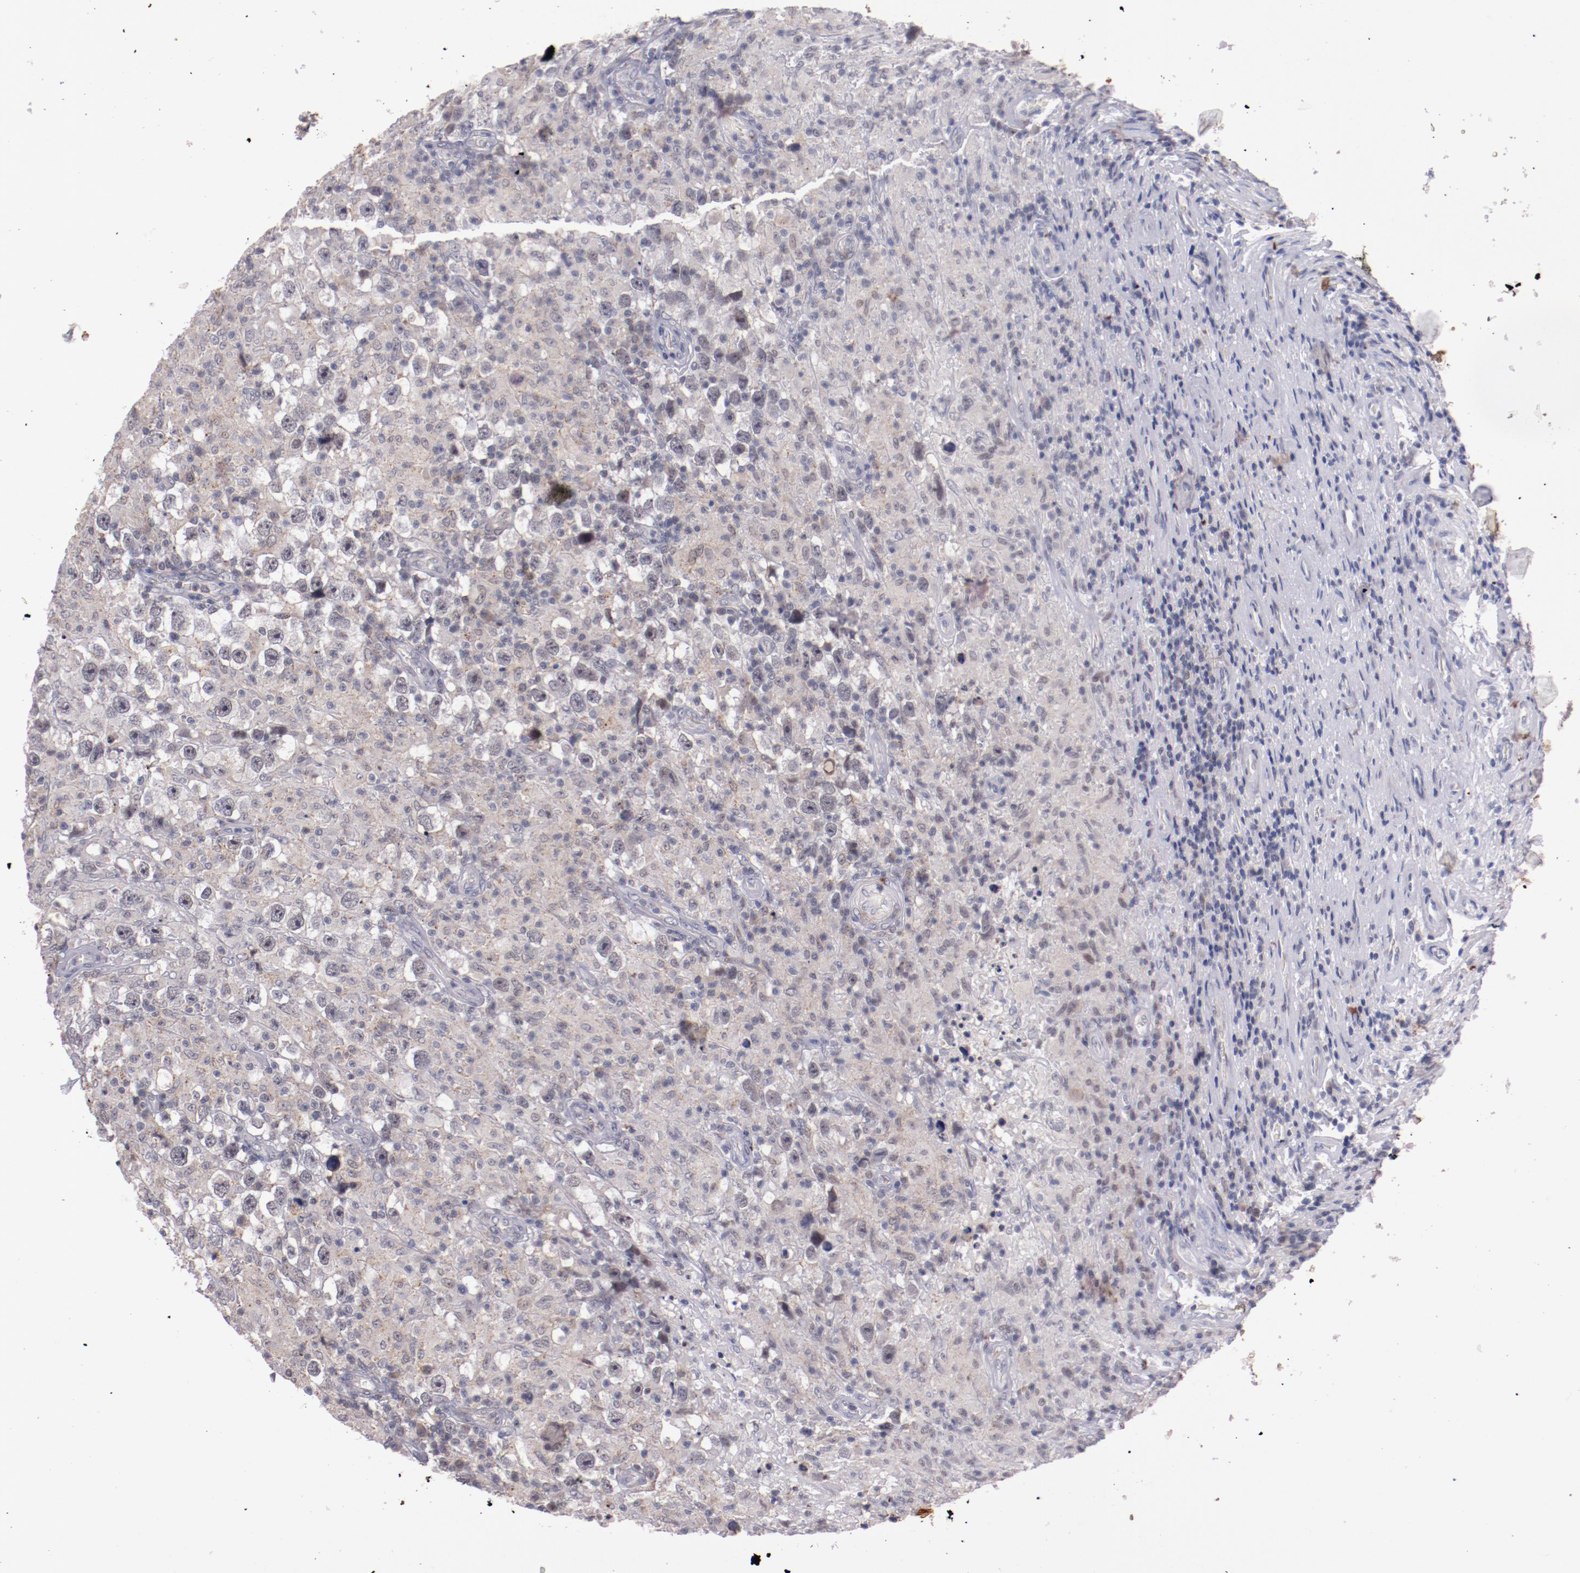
{"staining": {"intensity": "negative", "quantity": "none", "location": "none"}, "tissue": "testis cancer", "cell_type": "Tumor cells", "image_type": "cancer", "snomed": [{"axis": "morphology", "description": "Seminoma, NOS"}, {"axis": "topography", "description": "Testis"}], "caption": "A high-resolution histopathology image shows immunohistochemistry staining of testis cancer (seminoma), which displays no significant expression in tumor cells.", "gene": "SYP", "patient": {"sex": "male", "age": 34}}